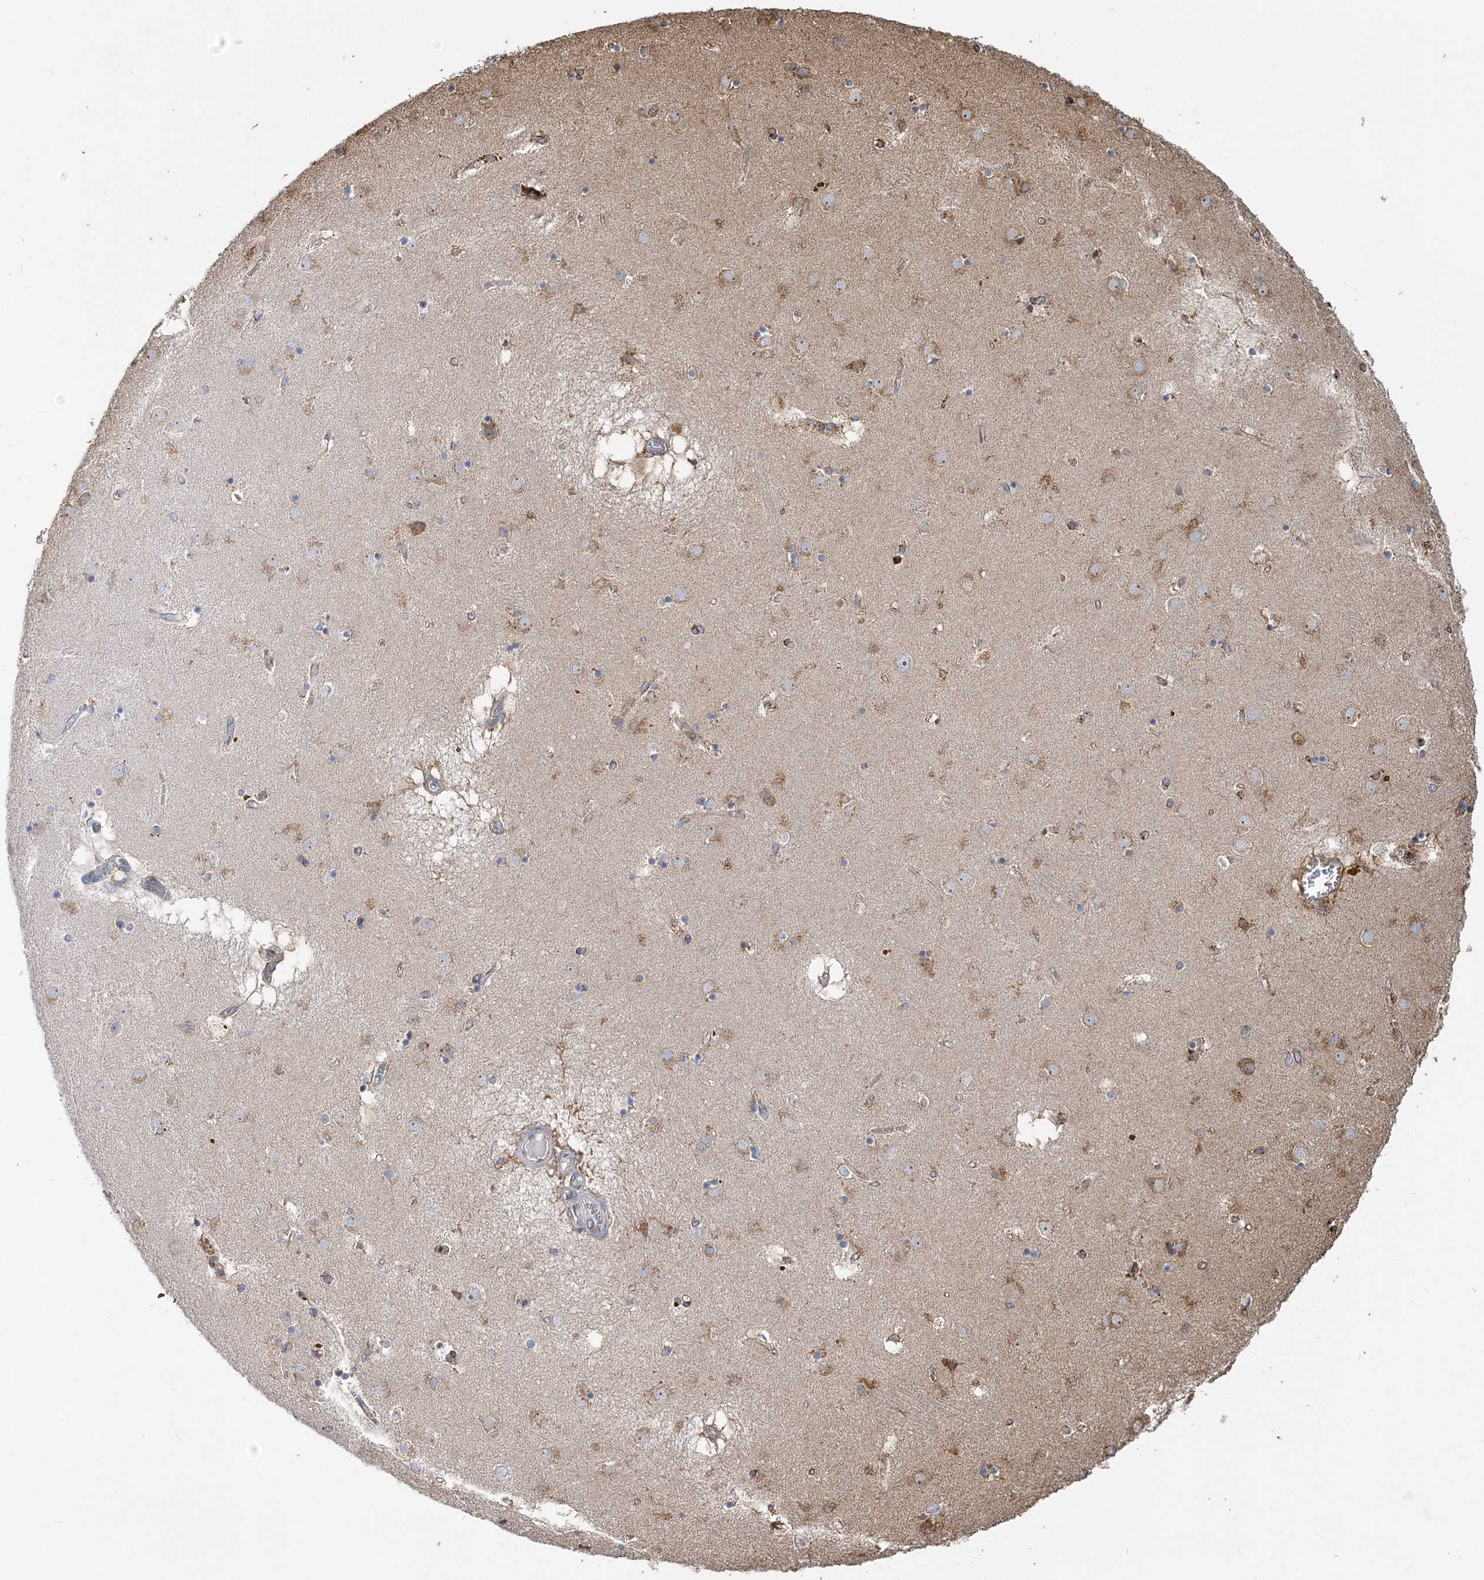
{"staining": {"intensity": "moderate", "quantity": "25%-75%", "location": "cytoplasmic/membranous"}, "tissue": "caudate", "cell_type": "Glial cells", "image_type": "normal", "snomed": [{"axis": "morphology", "description": "Normal tissue, NOS"}, {"axis": "topography", "description": "Lateral ventricle wall"}], "caption": "Caudate stained with IHC shows moderate cytoplasmic/membranous staining in approximately 25%-75% of glial cells. The staining was performed using DAB (3,3'-diaminobenzidine), with brown indicating positive protein expression. Nuclei are stained blue with hematoxylin.", "gene": "WDR12", "patient": {"sex": "male", "age": 70}}